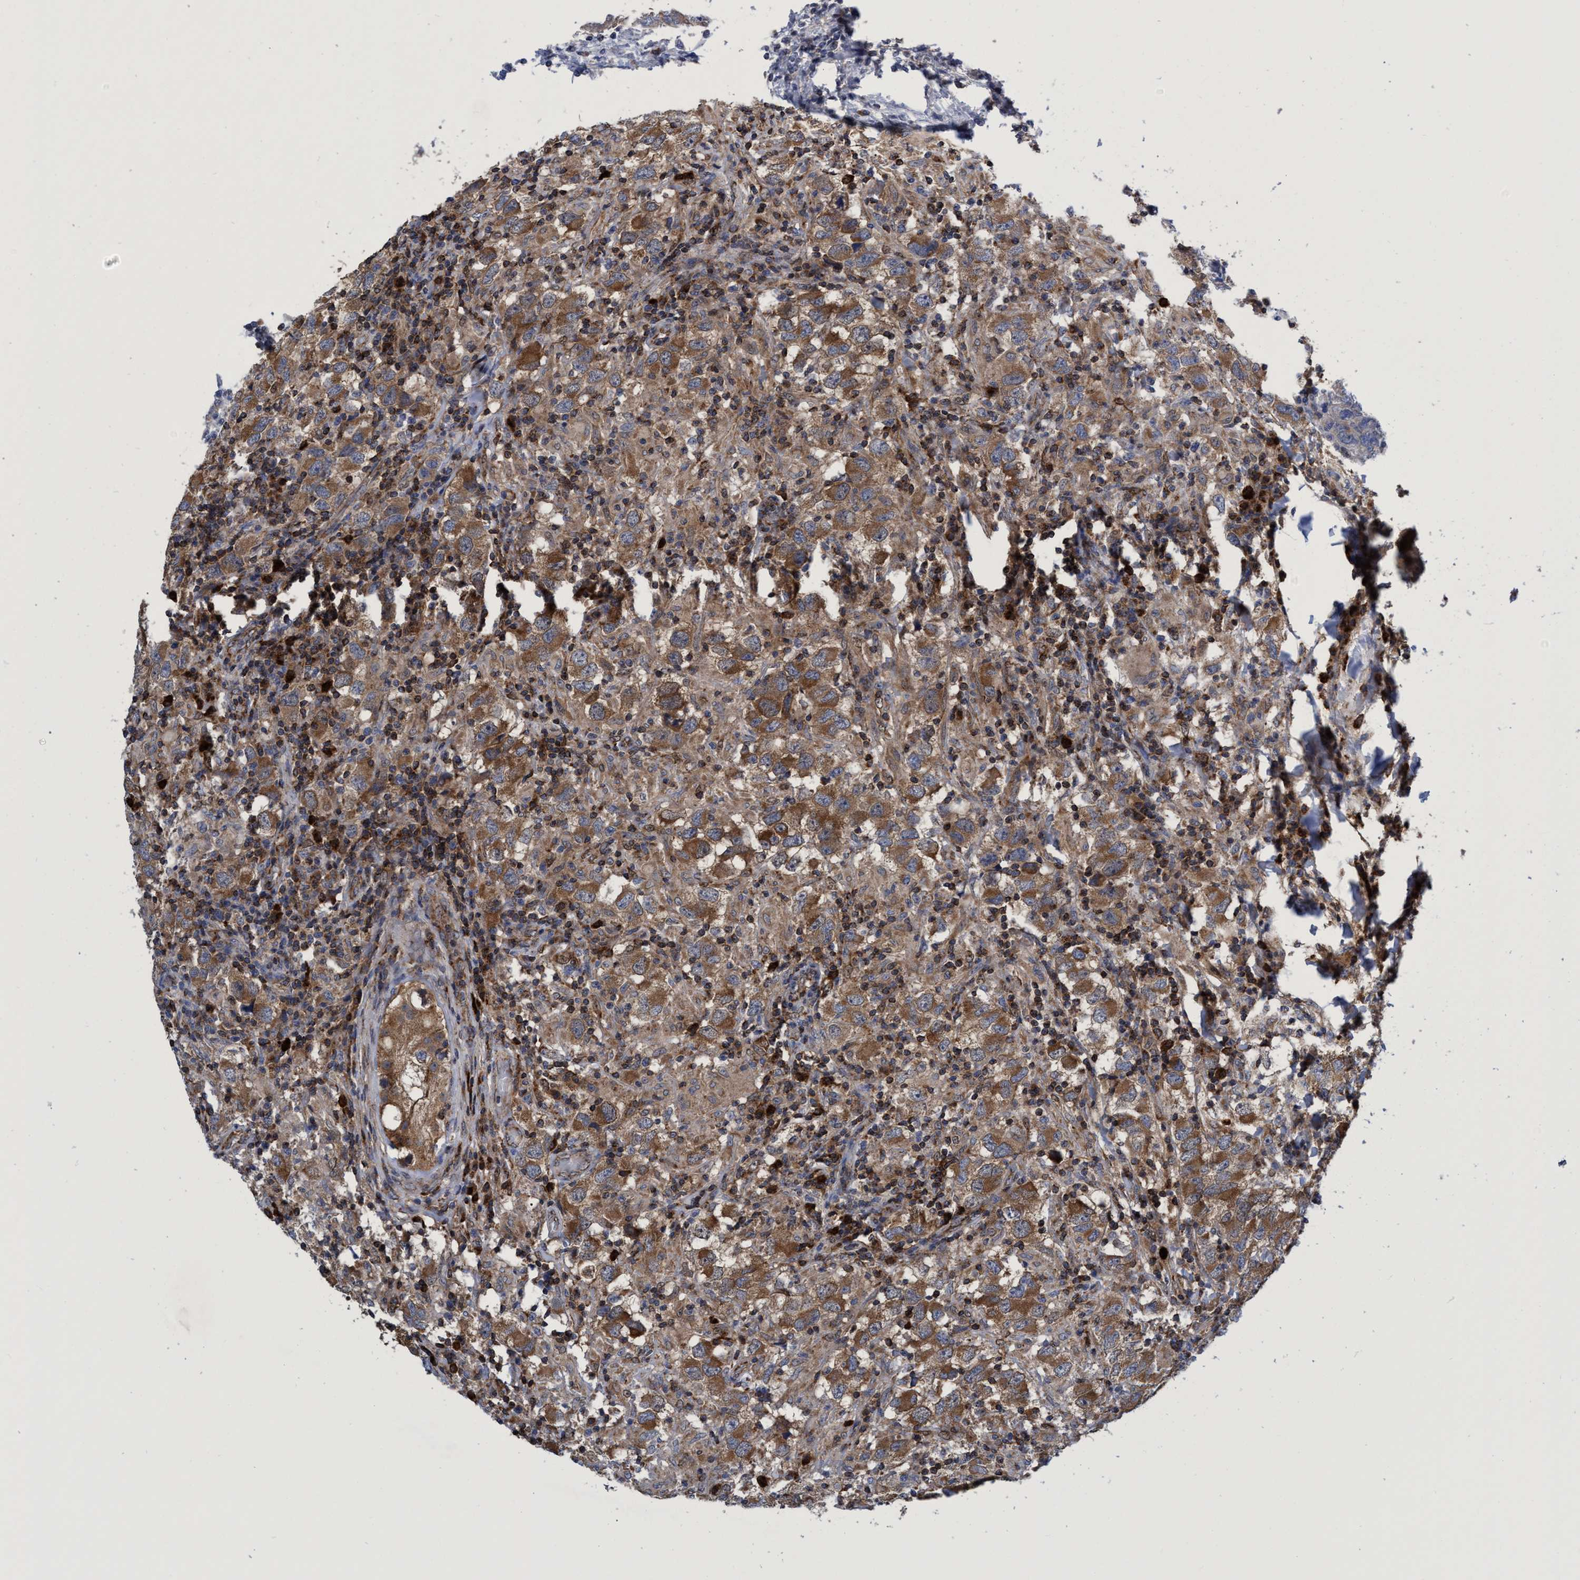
{"staining": {"intensity": "strong", "quantity": ">75%", "location": "cytoplasmic/membranous"}, "tissue": "testis cancer", "cell_type": "Tumor cells", "image_type": "cancer", "snomed": [{"axis": "morphology", "description": "Carcinoma, Embryonal, NOS"}, {"axis": "topography", "description": "Testis"}], "caption": "Protein staining of testis cancer tissue reveals strong cytoplasmic/membranous positivity in about >75% of tumor cells.", "gene": "CRYZ", "patient": {"sex": "male", "age": 21}}